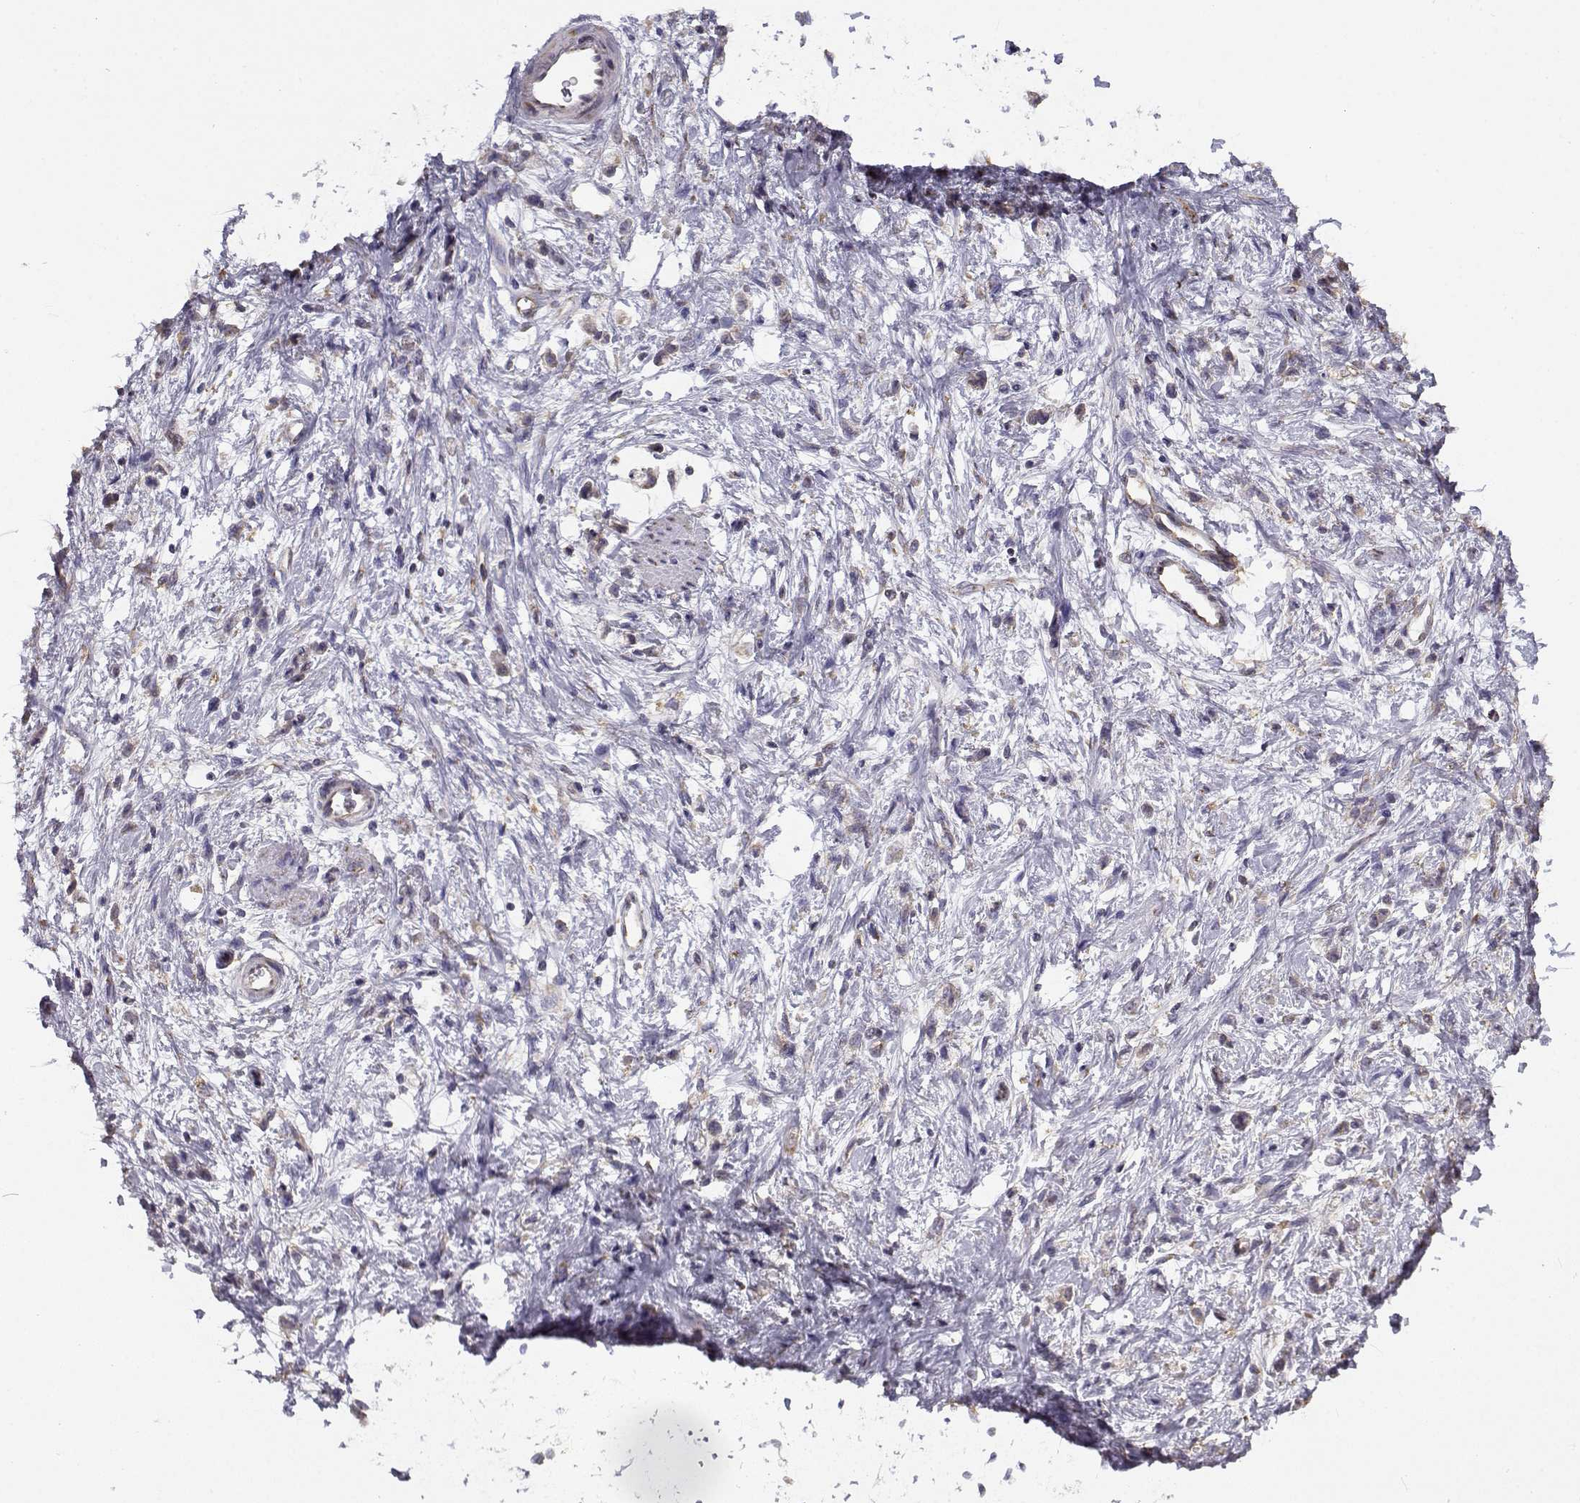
{"staining": {"intensity": "weak", "quantity": "25%-75%", "location": "cytoplasmic/membranous"}, "tissue": "stomach cancer", "cell_type": "Tumor cells", "image_type": "cancer", "snomed": [{"axis": "morphology", "description": "Adenocarcinoma, NOS"}, {"axis": "topography", "description": "Stomach"}], "caption": "Stomach cancer was stained to show a protein in brown. There is low levels of weak cytoplasmic/membranous staining in approximately 25%-75% of tumor cells.", "gene": "BEND6", "patient": {"sex": "female", "age": 60}}